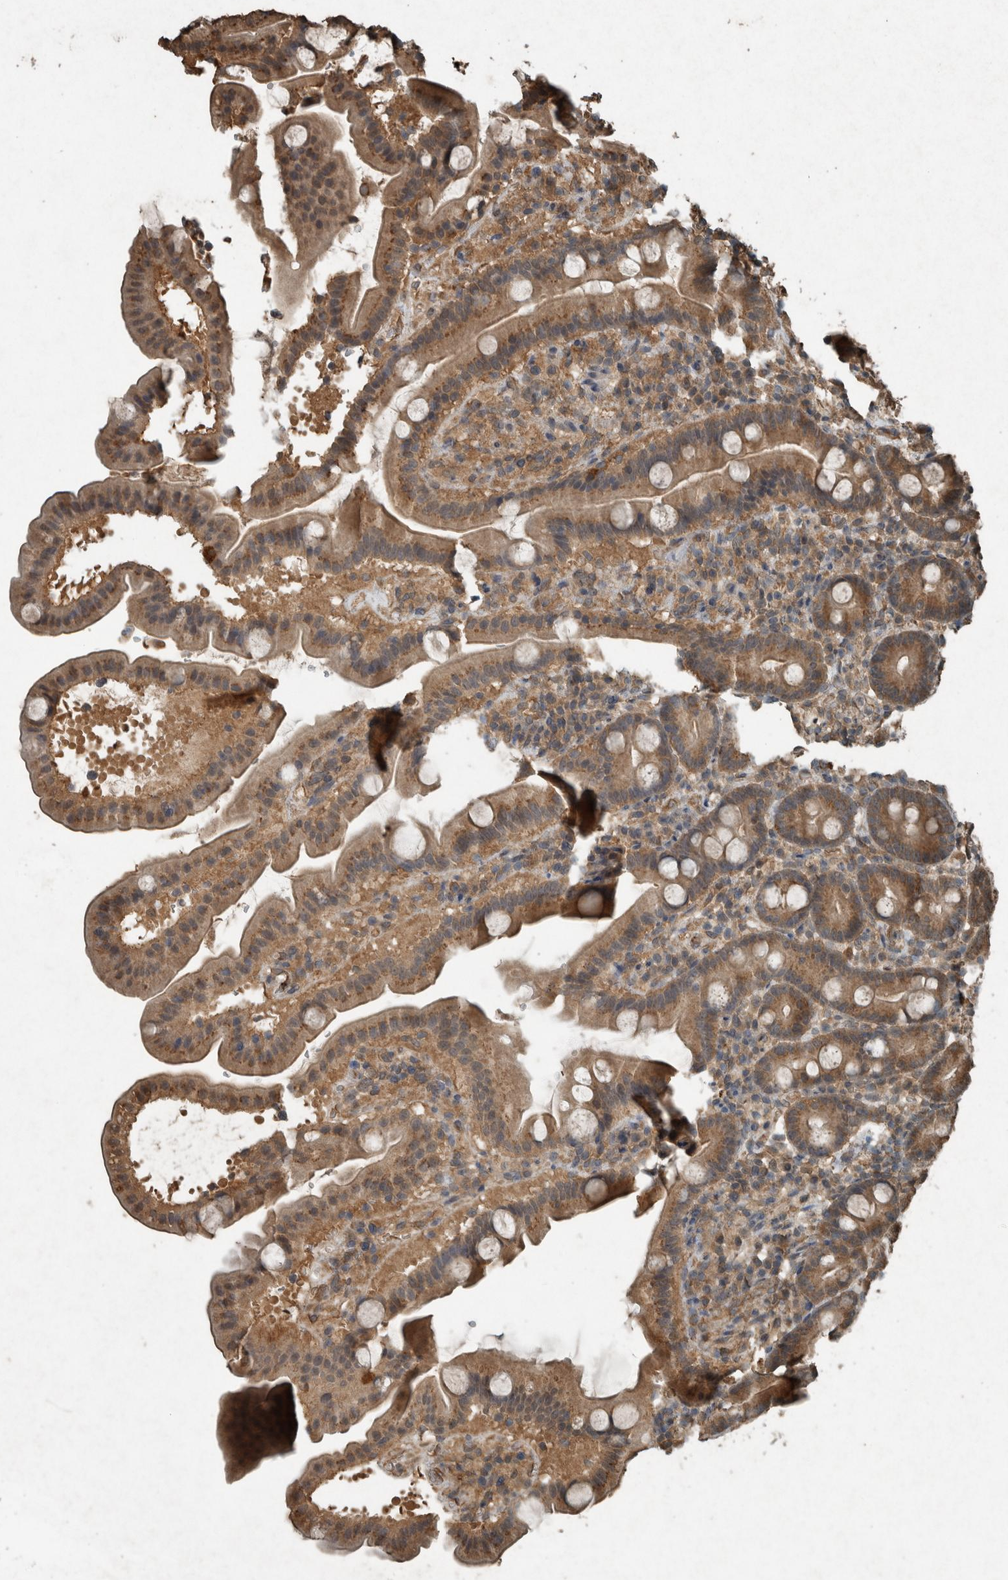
{"staining": {"intensity": "moderate", "quantity": ">75%", "location": "cytoplasmic/membranous"}, "tissue": "duodenum", "cell_type": "Glandular cells", "image_type": "normal", "snomed": [{"axis": "morphology", "description": "Normal tissue, NOS"}, {"axis": "topography", "description": "Duodenum"}], "caption": "This micrograph reveals normal duodenum stained with IHC to label a protein in brown. The cytoplasmic/membranous of glandular cells show moderate positivity for the protein. Nuclei are counter-stained blue.", "gene": "ARHGEF12", "patient": {"sex": "male", "age": 54}}